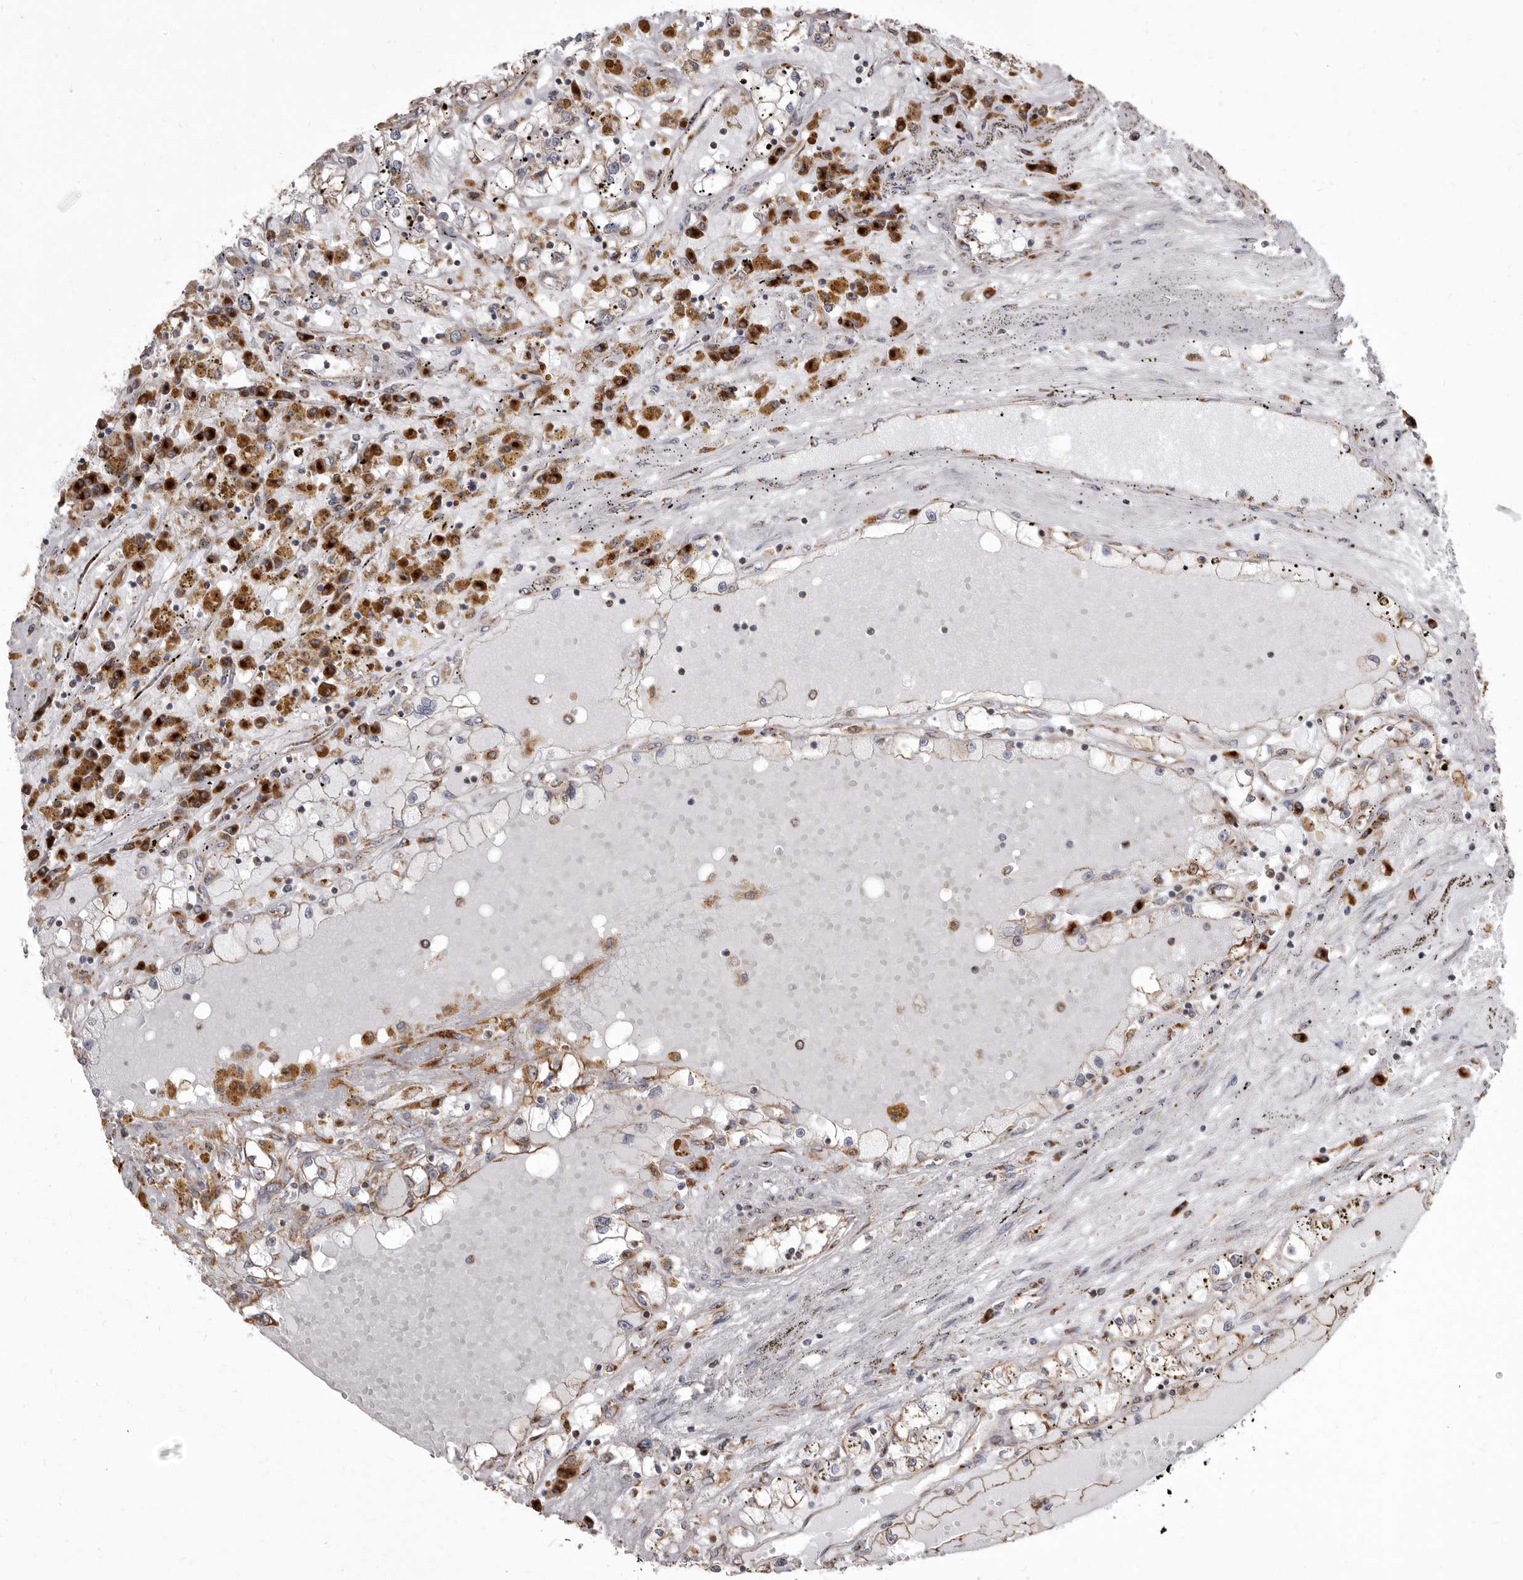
{"staining": {"intensity": "moderate", "quantity": "<25%", "location": "cytoplasmic/membranous"}, "tissue": "renal cancer", "cell_type": "Tumor cells", "image_type": "cancer", "snomed": [{"axis": "morphology", "description": "Adenocarcinoma, NOS"}, {"axis": "topography", "description": "Kidney"}], "caption": "Immunohistochemical staining of human adenocarcinoma (renal) exhibits moderate cytoplasmic/membranous protein expression in approximately <25% of tumor cells.", "gene": "CDK5RAP3", "patient": {"sex": "male", "age": 56}}